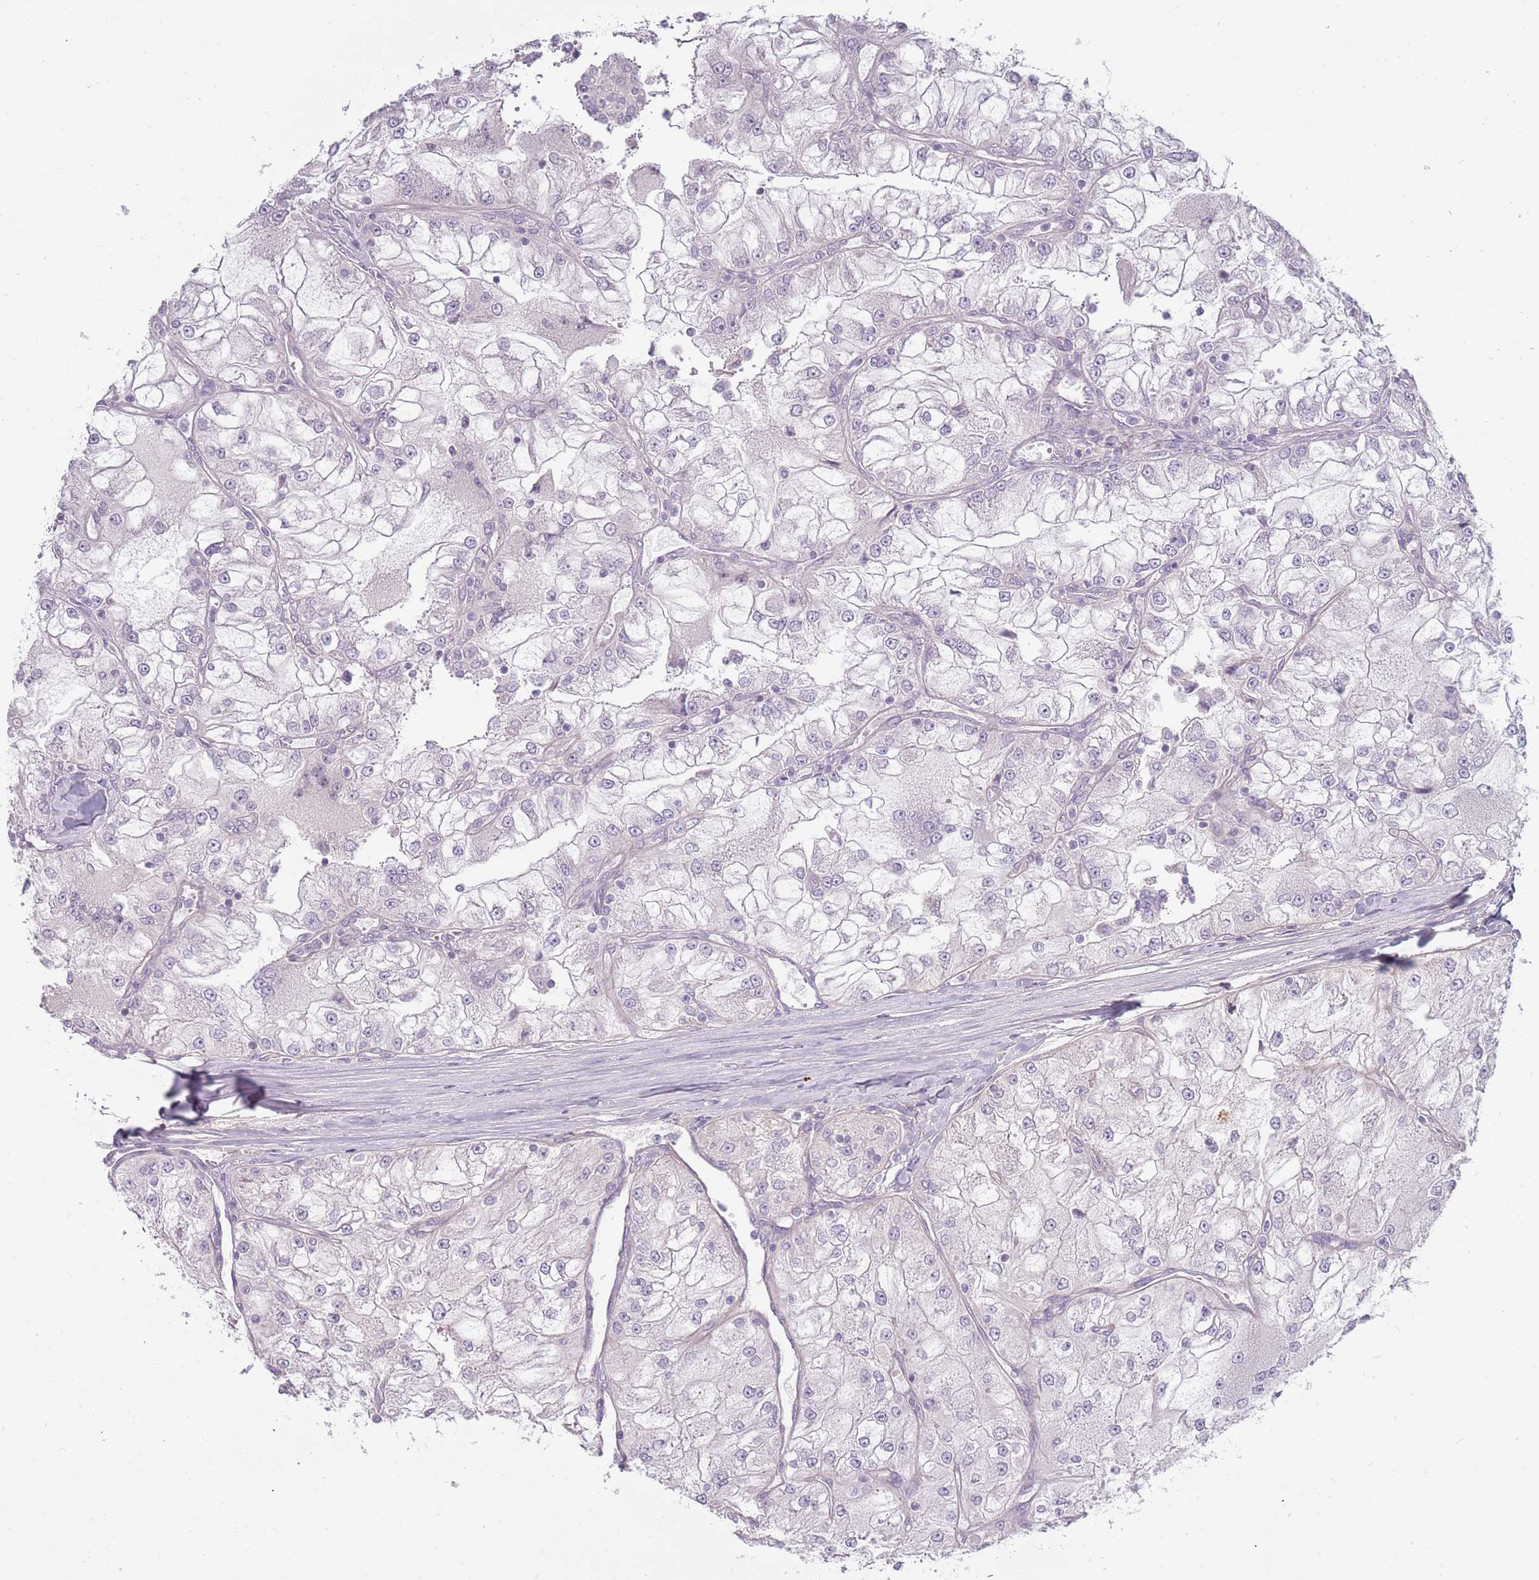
{"staining": {"intensity": "negative", "quantity": "none", "location": "none"}, "tissue": "renal cancer", "cell_type": "Tumor cells", "image_type": "cancer", "snomed": [{"axis": "morphology", "description": "Adenocarcinoma, NOS"}, {"axis": "topography", "description": "Kidney"}], "caption": "High power microscopy histopathology image of an immunohistochemistry (IHC) micrograph of renal cancer (adenocarcinoma), revealing no significant staining in tumor cells.", "gene": "TNFRSF6B", "patient": {"sex": "female", "age": 72}}